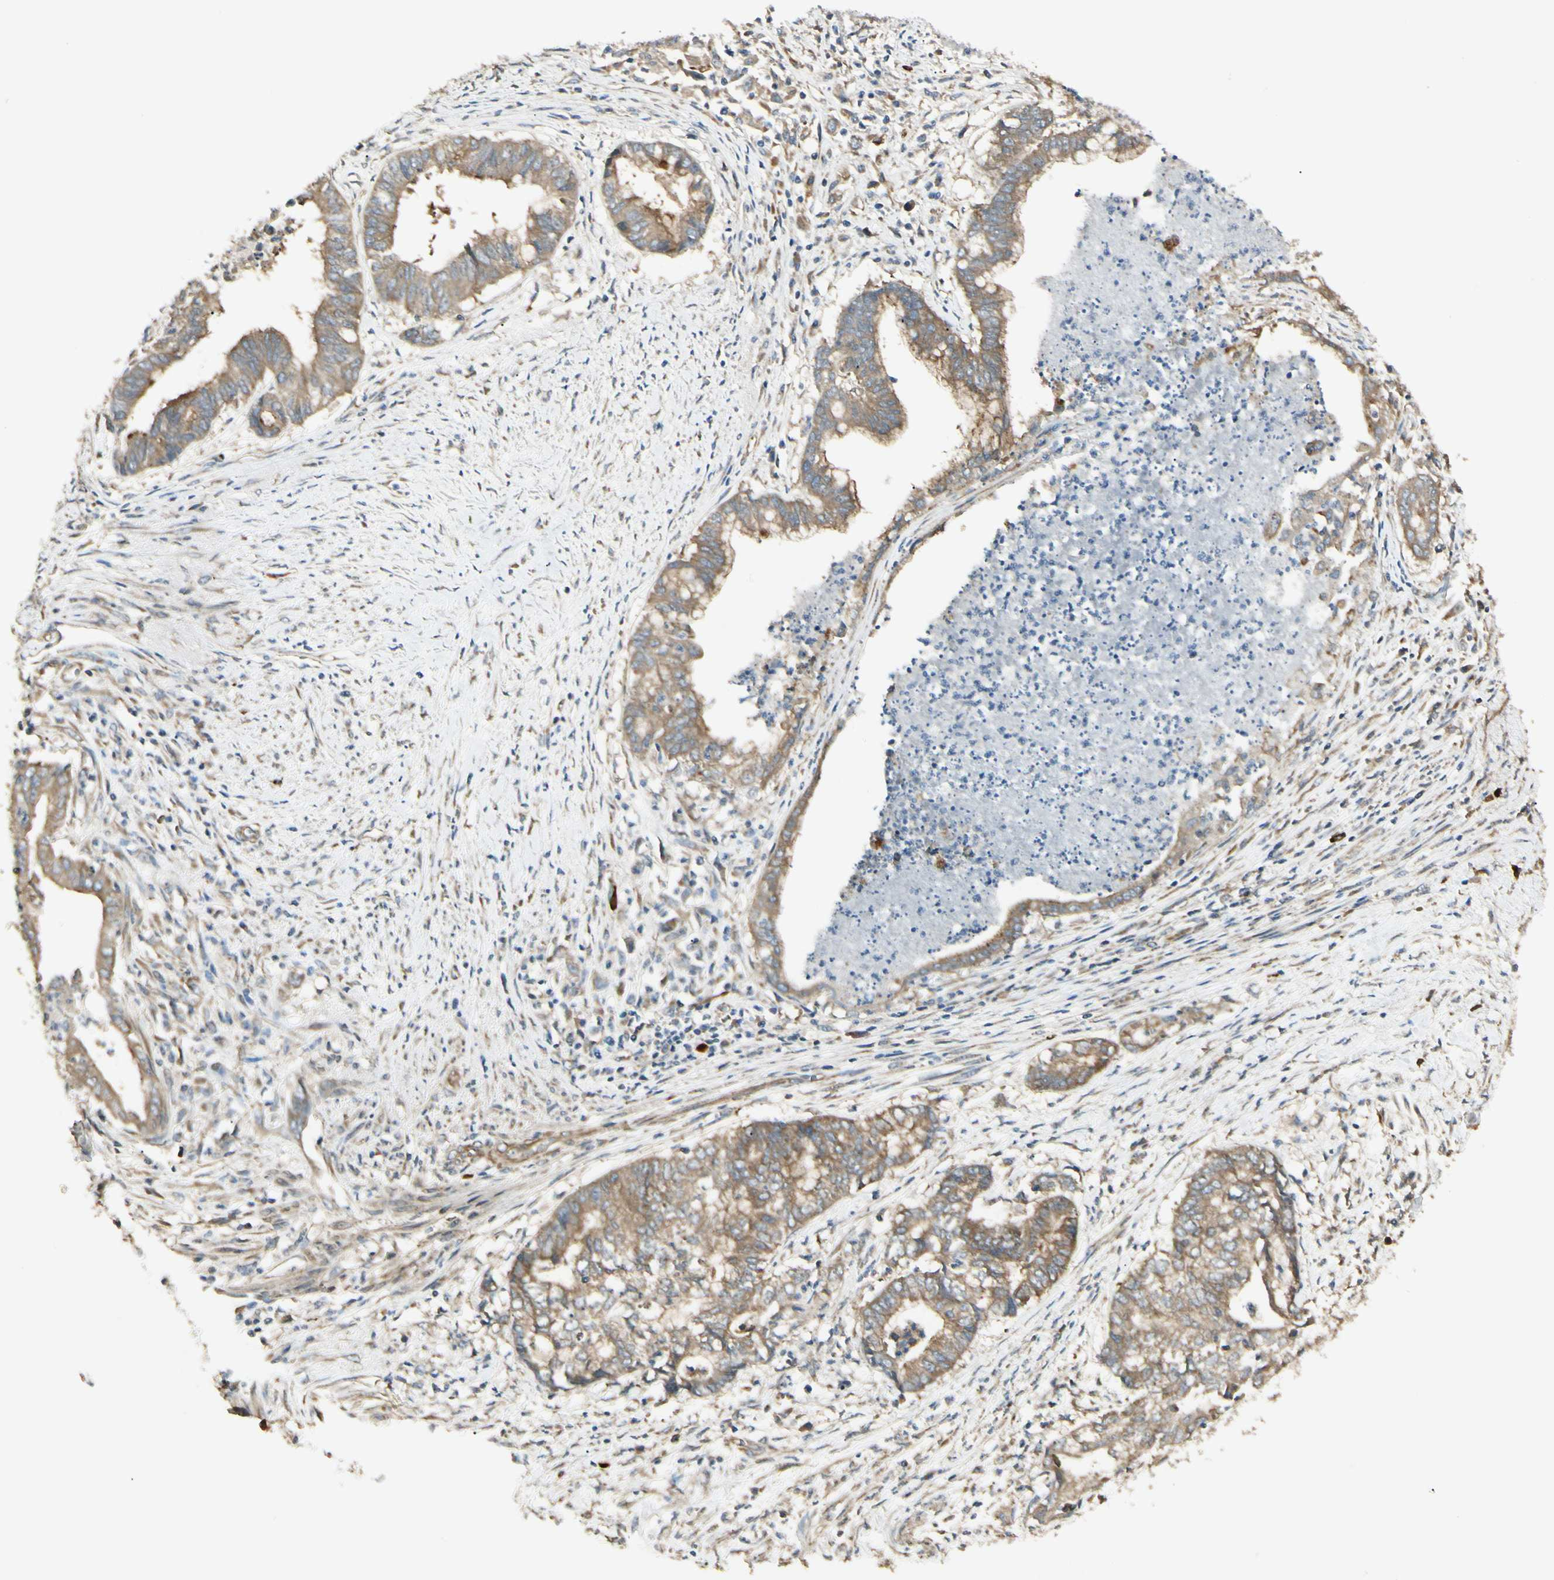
{"staining": {"intensity": "moderate", "quantity": ">75%", "location": "cytoplasmic/membranous"}, "tissue": "endometrial cancer", "cell_type": "Tumor cells", "image_type": "cancer", "snomed": [{"axis": "morphology", "description": "Necrosis, NOS"}, {"axis": "morphology", "description": "Adenocarcinoma, NOS"}, {"axis": "topography", "description": "Endometrium"}], "caption": "Immunohistochemistry of endometrial cancer (adenocarcinoma) exhibits medium levels of moderate cytoplasmic/membranous positivity in about >75% of tumor cells.", "gene": "IRAG1", "patient": {"sex": "female", "age": 79}}